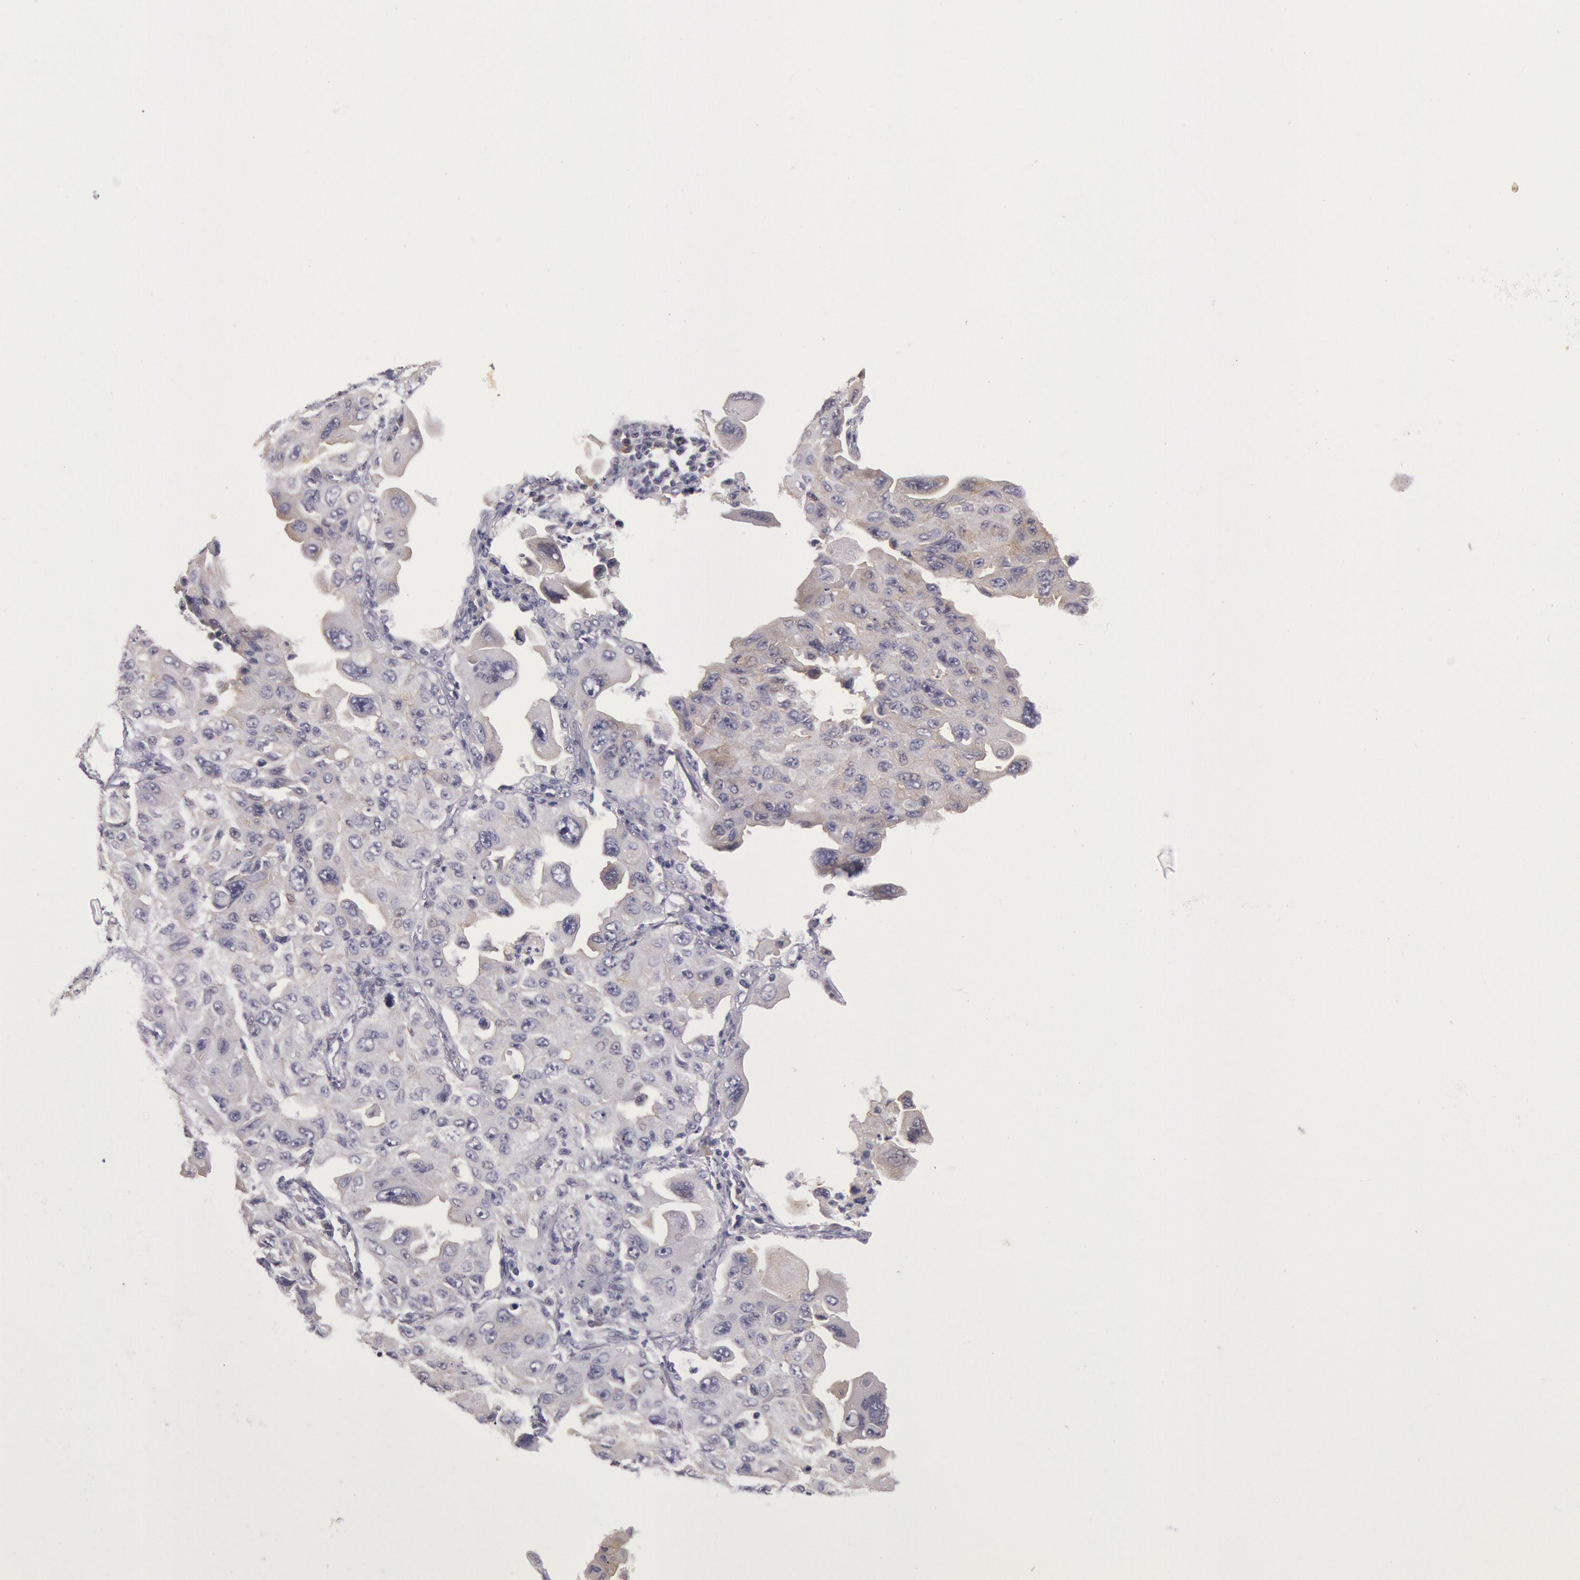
{"staining": {"intensity": "weak", "quantity": "<25%", "location": "cytoplasmic/membranous"}, "tissue": "lung cancer", "cell_type": "Tumor cells", "image_type": "cancer", "snomed": [{"axis": "morphology", "description": "Adenocarcinoma, NOS"}, {"axis": "topography", "description": "Lung"}], "caption": "Histopathology image shows no significant protein positivity in tumor cells of lung adenocarcinoma. (IHC, brightfield microscopy, high magnification).", "gene": "MYO5A", "patient": {"sex": "male", "age": 64}}